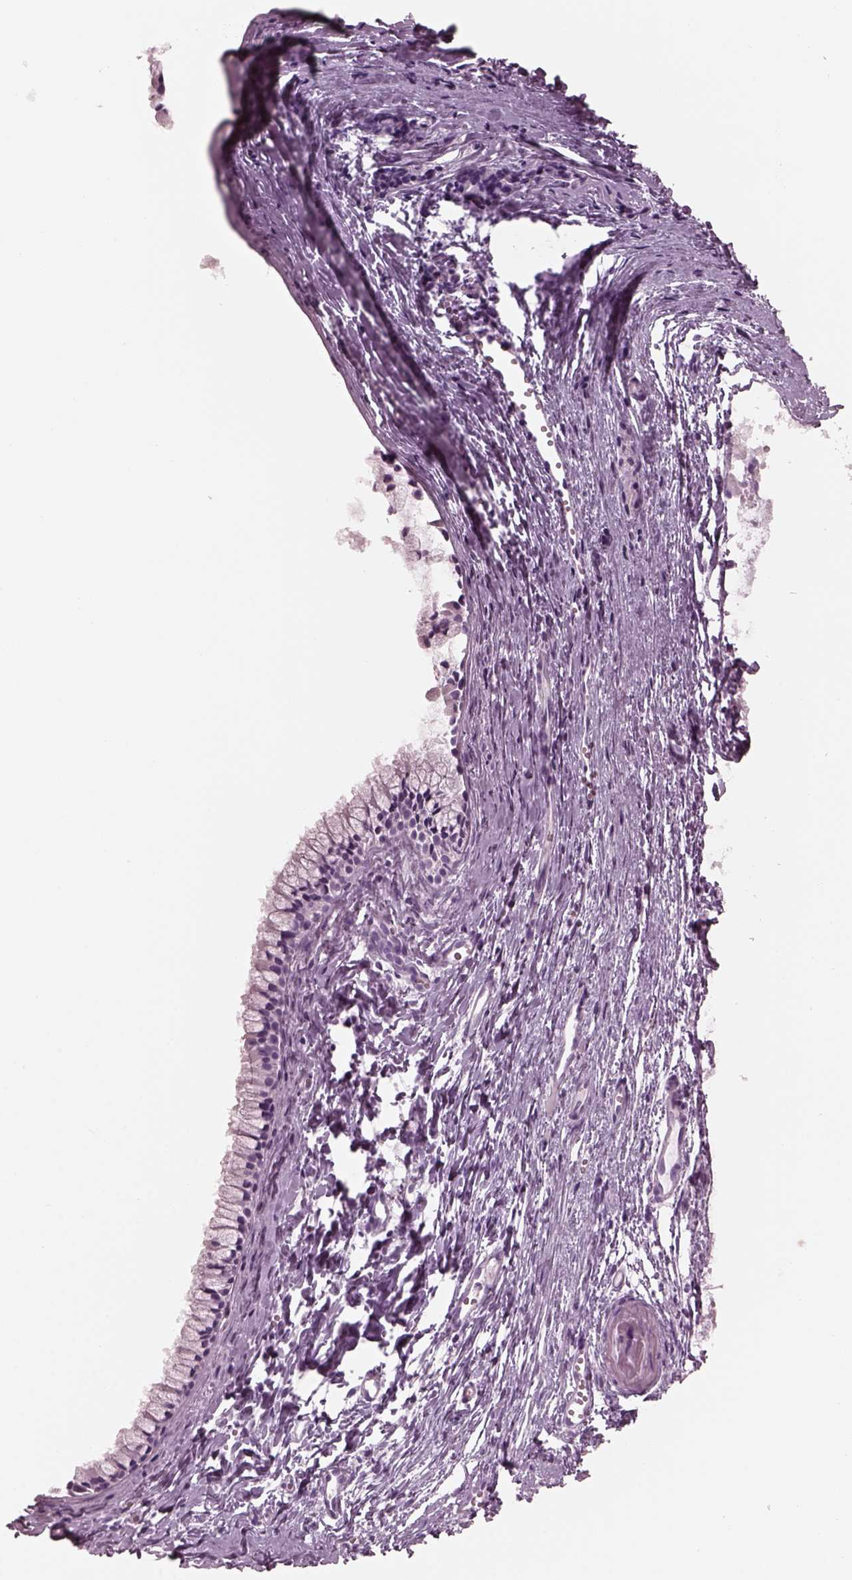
{"staining": {"intensity": "negative", "quantity": "none", "location": "none"}, "tissue": "nasopharynx", "cell_type": "Respiratory epithelial cells", "image_type": "normal", "snomed": [{"axis": "morphology", "description": "Normal tissue, NOS"}, {"axis": "topography", "description": "Nasopharynx"}], "caption": "High power microscopy image of an IHC photomicrograph of benign nasopharynx, revealing no significant expression in respiratory epithelial cells.", "gene": "FABP9", "patient": {"sex": "male", "age": 83}}